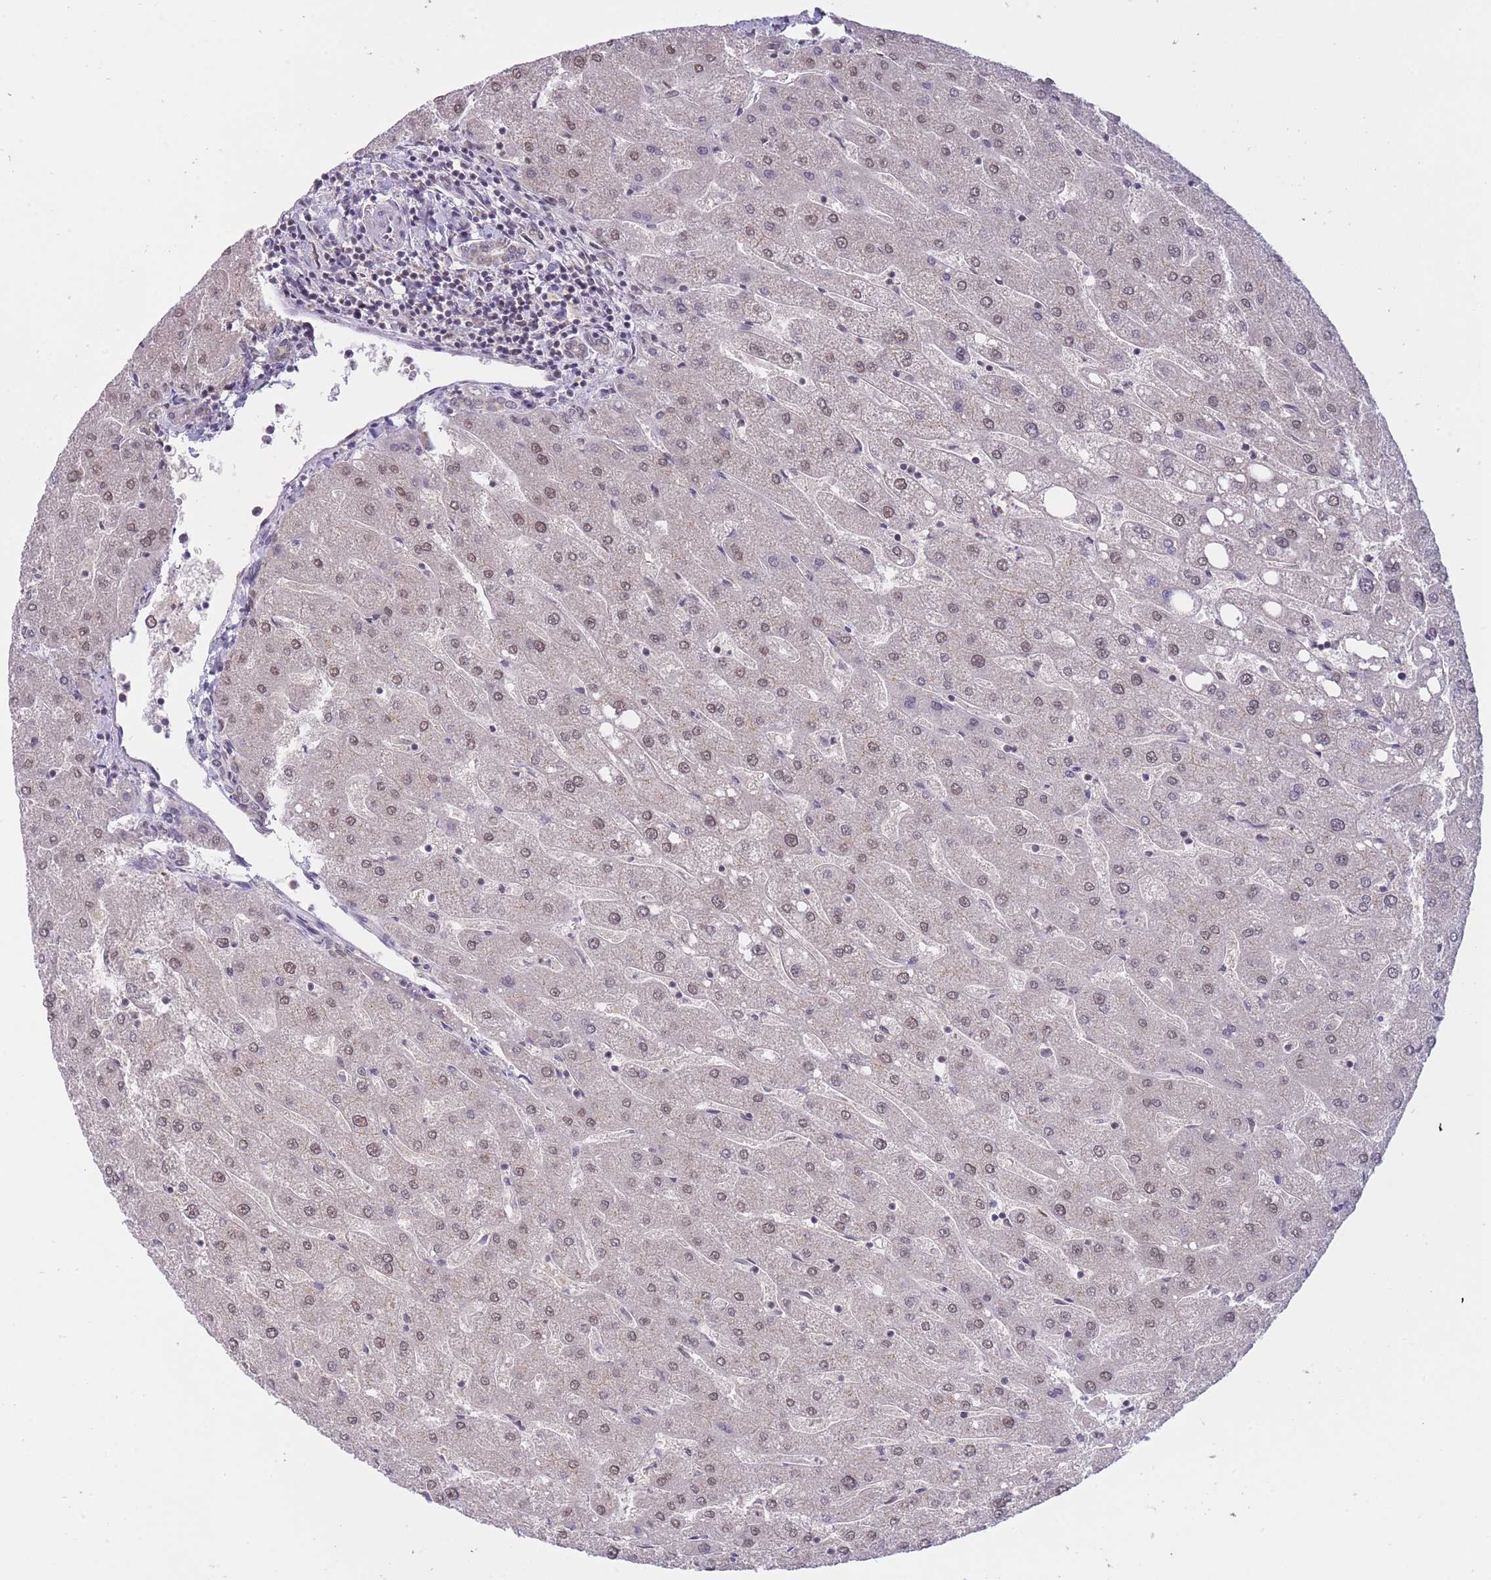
{"staining": {"intensity": "weak", "quantity": "<25%", "location": "nuclear"}, "tissue": "liver", "cell_type": "Cholangiocytes", "image_type": "normal", "snomed": [{"axis": "morphology", "description": "Normal tissue, NOS"}, {"axis": "topography", "description": "Liver"}], "caption": "Immunohistochemistry (IHC) micrograph of normal liver: liver stained with DAB (3,3'-diaminobenzidine) displays no significant protein staining in cholangiocytes.", "gene": "GOLGA6L1", "patient": {"sex": "male", "age": 67}}